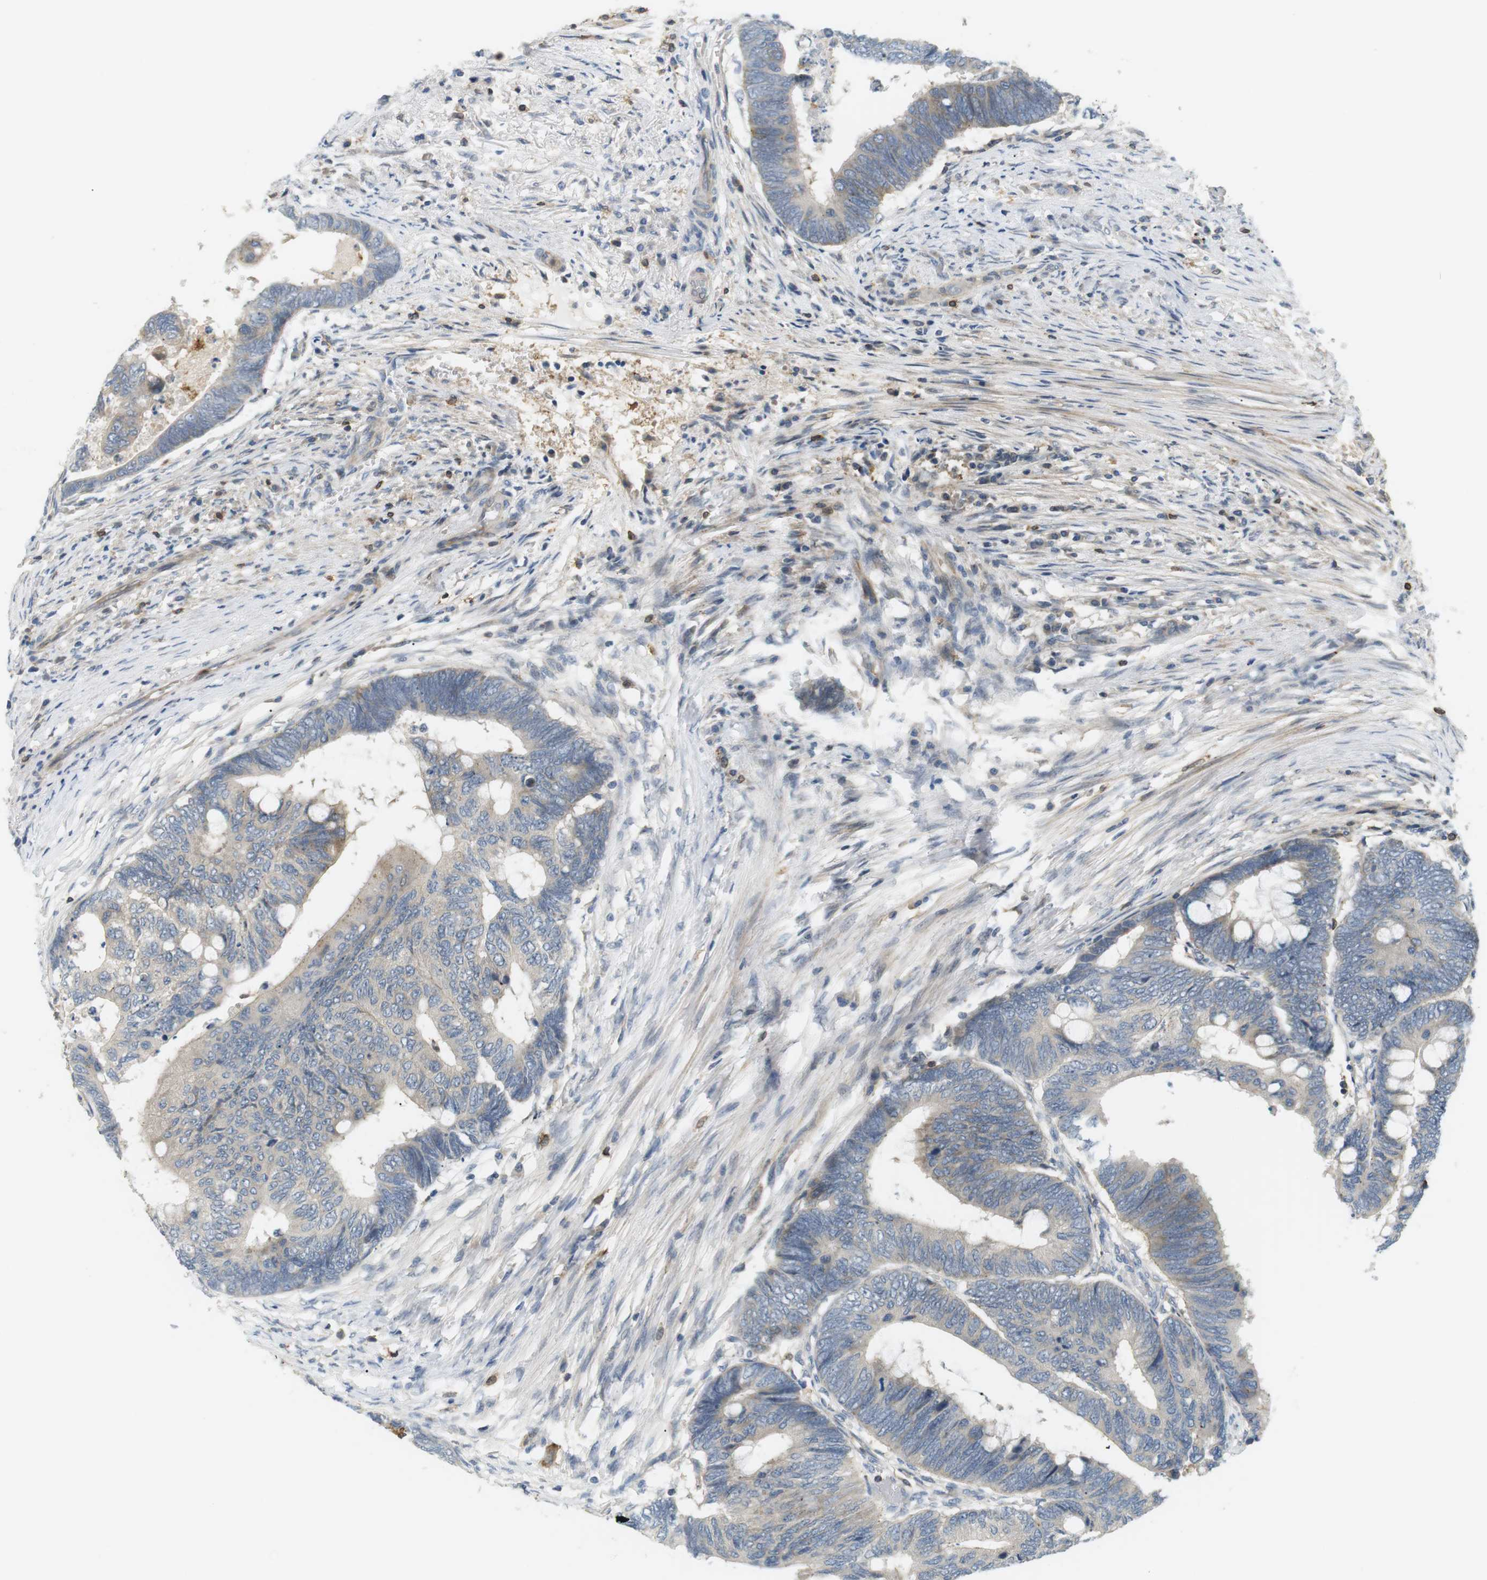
{"staining": {"intensity": "weak", "quantity": "<25%", "location": "cytoplasmic/membranous"}, "tissue": "colorectal cancer", "cell_type": "Tumor cells", "image_type": "cancer", "snomed": [{"axis": "morphology", "description": "Normal tissue, NOS"}, {"axis": "morphology", "description": "Adenocarcinoma, NOS"}, {"axis": "topography", "description": "Rectum"}, {"axis": "topography", "description": "Peripheral nerve tissue"}], "caption": "A high-resolution photomicrograph shows IHC staining of colorectal cancer (adenocarcinoma), which demonstrates no significant expression in tumor cells.", "gene": "P2RY1", "patient": {"sex": "male", "age": 92}}